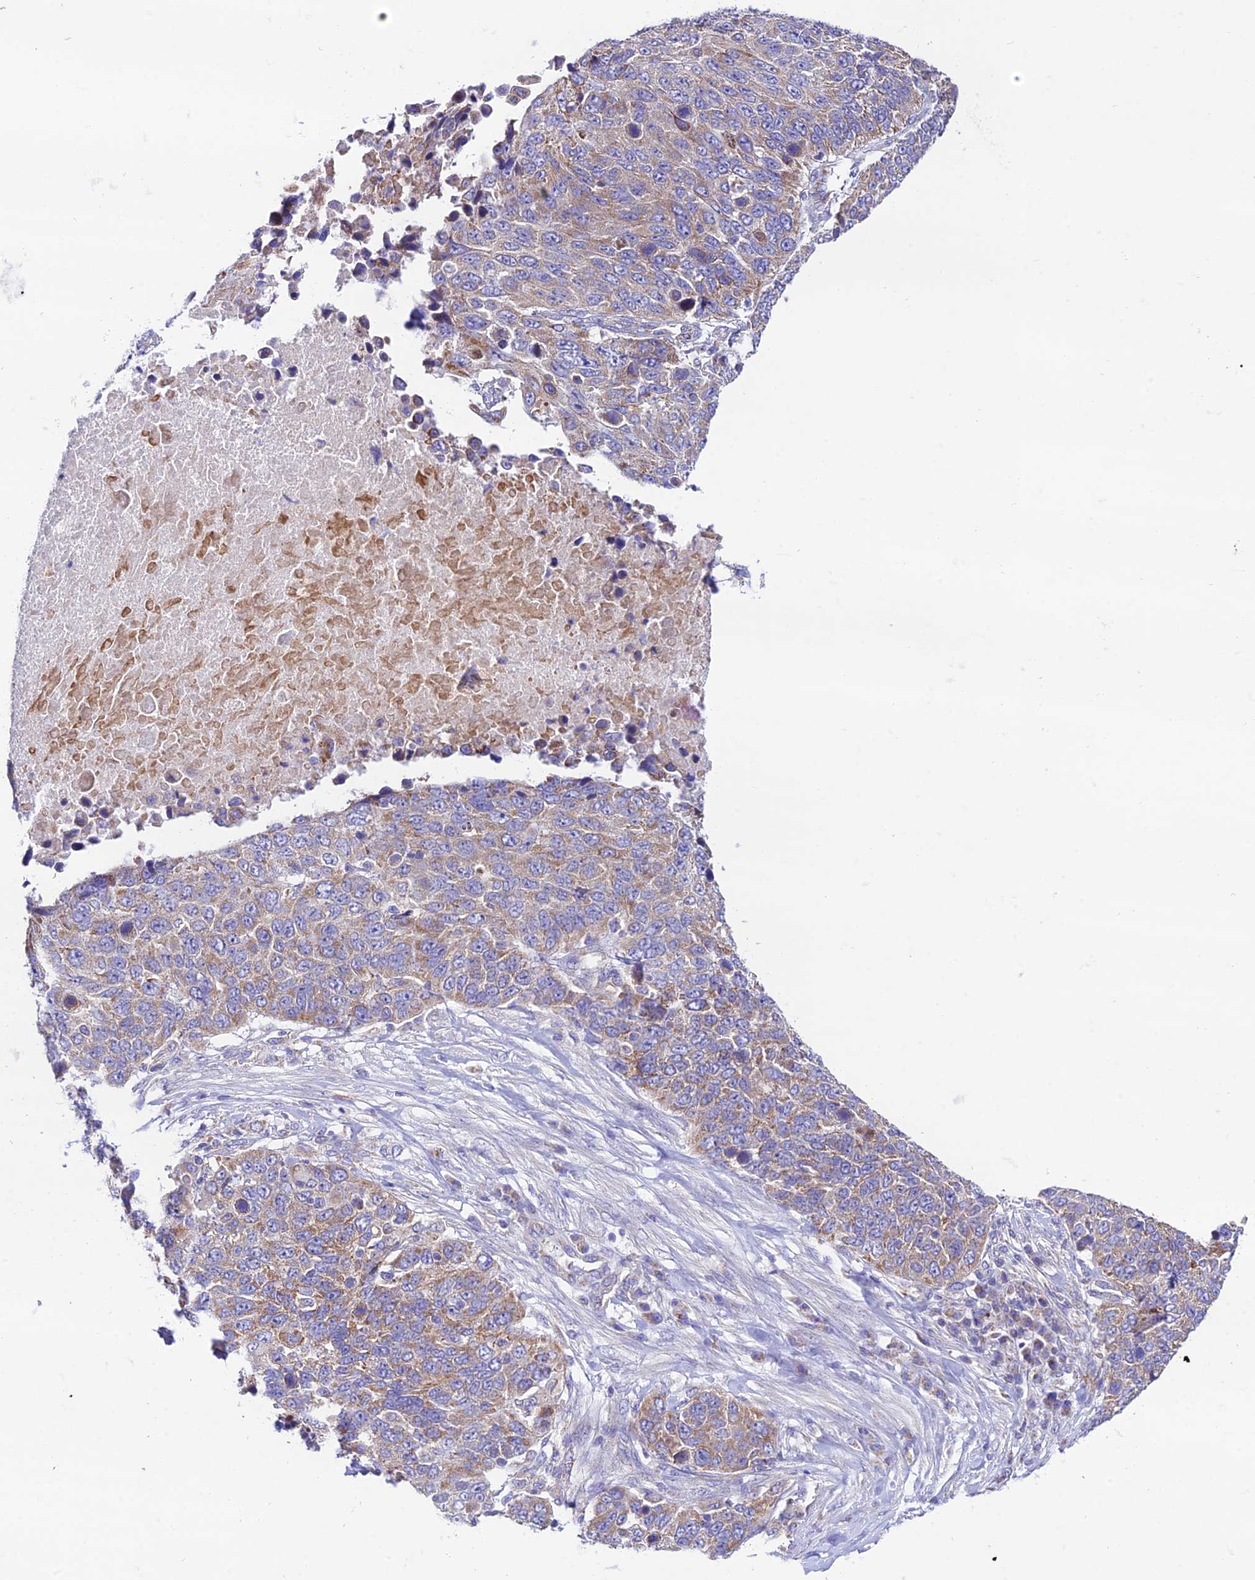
{"staining": {"intensity": "moderate", "quantity": "25%-75%", "location": "cytoplasmic/membranous"}, "tissue": "lung cancer", "cell_type": "Tumor cells", "image_type": "cancer", "snomed": [{"axis": "morphology", "description": "Normal tissue, NOS"}, {"axis": "morphology", "description": "Squamous cell carcinoma, NOS"}, {"axis": "topography", "description": "Lymph node"}, {"axis": "topography", "description": "Lung"}], "caption": "Immunohistochemical staining of human lung cancer reveals moderate cytoplasmic/membranous protein staining in approximately 25%-75% of tumor cells.", "gene": "HSDL2", "patient": {"sex": "male", "age": 66}}